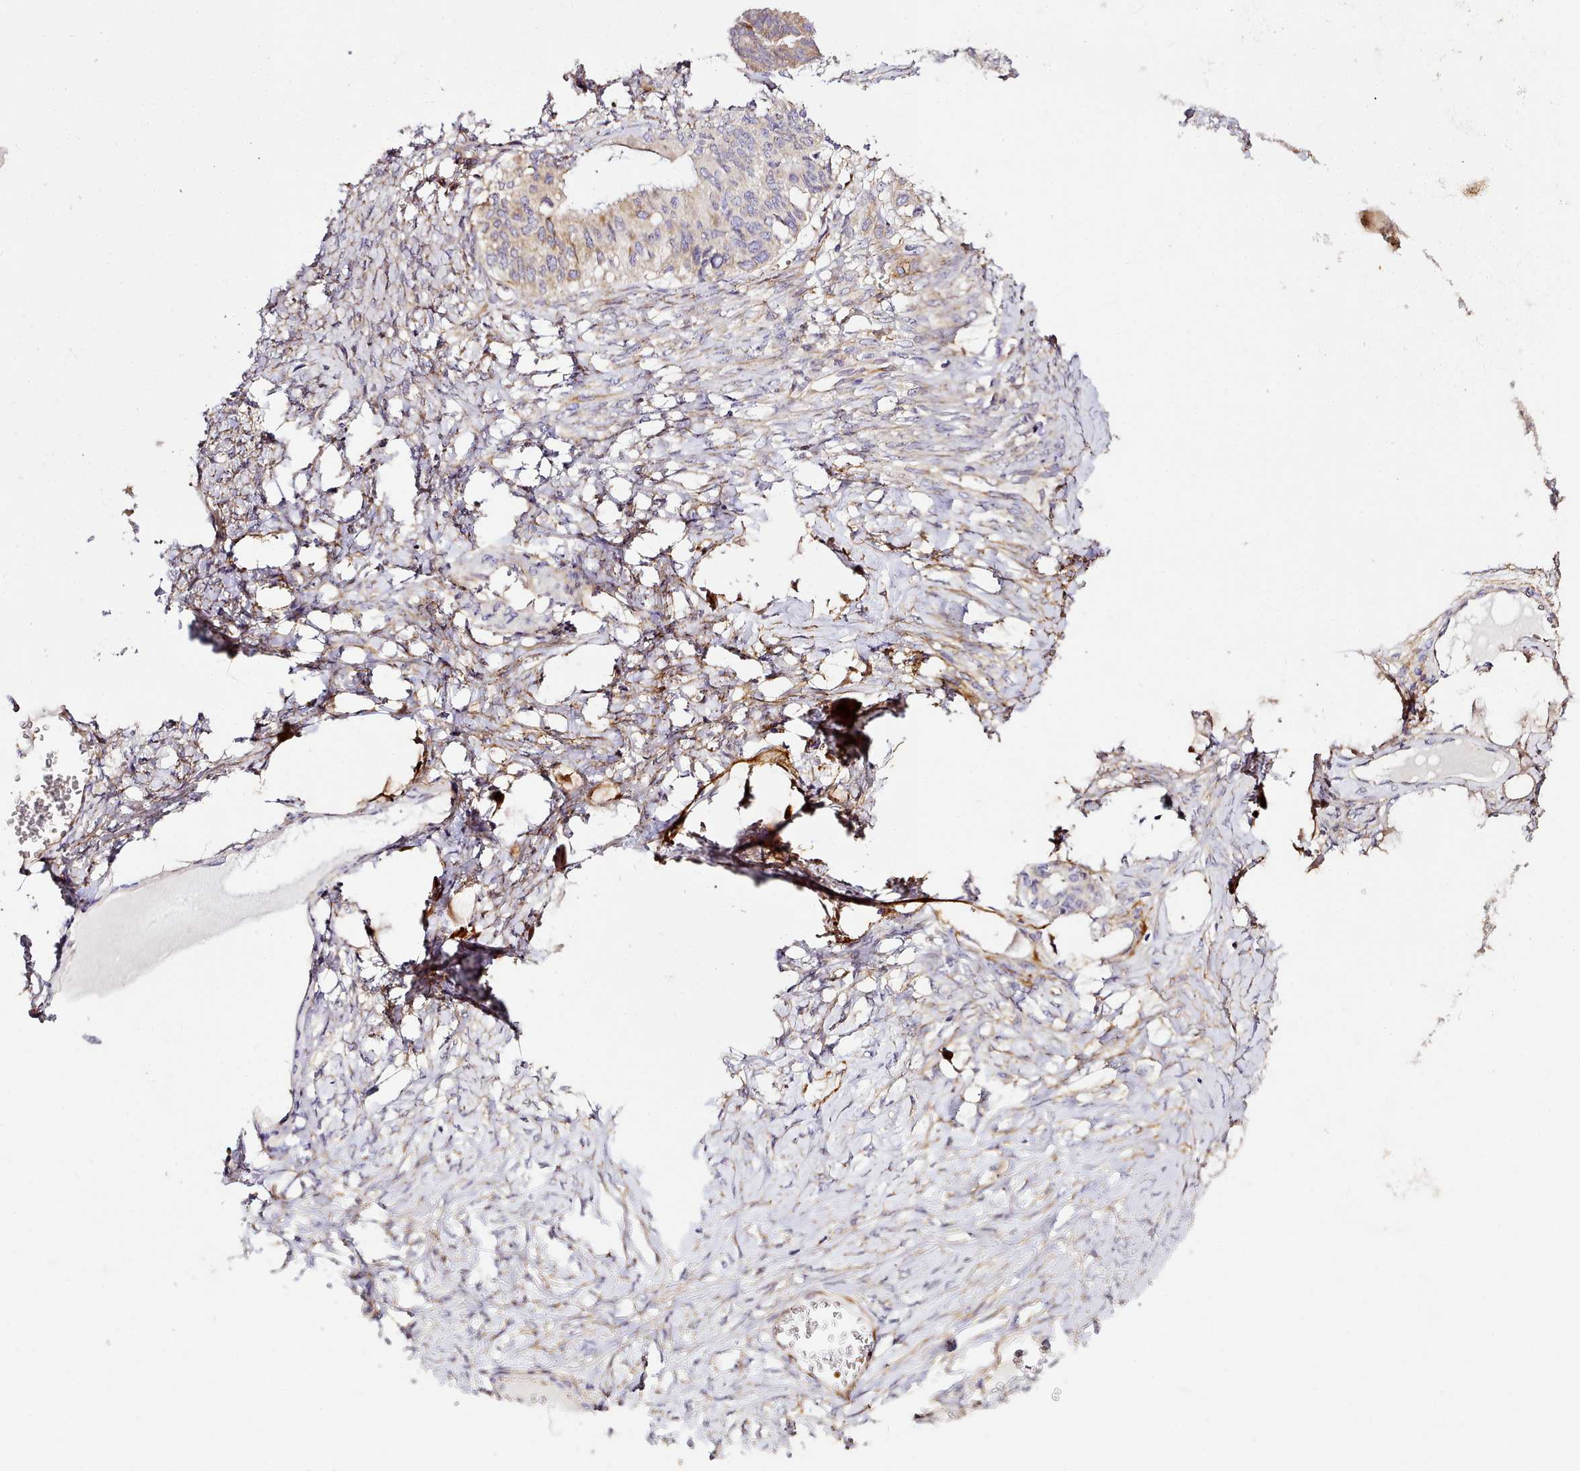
{"staining": {"intensity": "weak", "quantity": "<25%", "location": "cytoplasmic/membranous"}, "tissue": "ovarian cancer", "cell_type": "Tumor cells", "image_type": "cancer", "snomed": [{"axis": "morphology", "description": "Cystadenocarcinoma, serous, NOS"}, {"axis": "topography", "description": "Ovary"}], "caption": "Immunohistochemistry of human ovarian serous cystadenocarcinoma exhibits no positivity in tumor cells. (Brightfield microscopy of DAB immunohistochemistry at high magnification).", "gene": "NBPF1", "patient": {"sex": "female", "age": 79}}